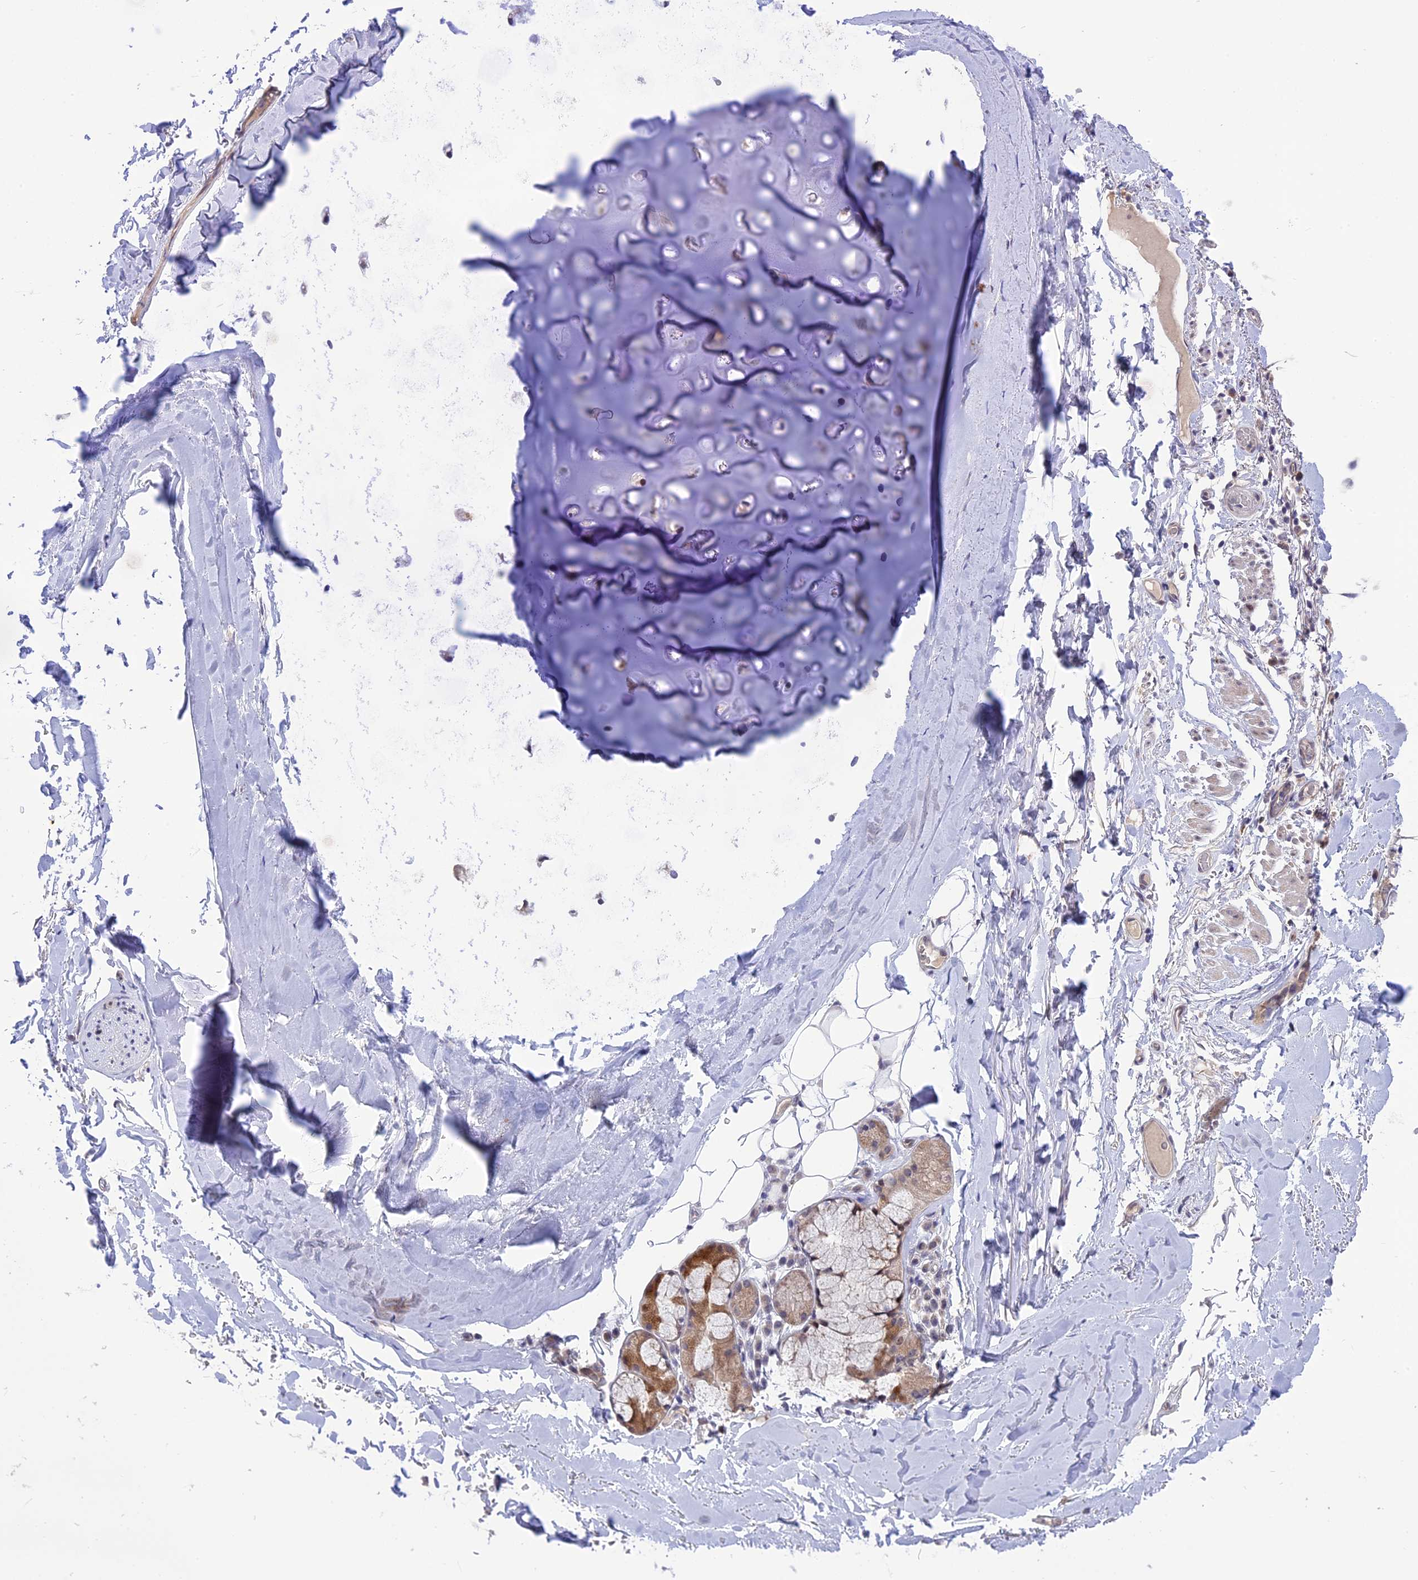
{"staining": {"intensity": "negative", "quantity": "none", "location": "none"}, "tissue": "adipose tissue", "cell_type": "Adipocytes", "image_type": "normal", "snomed": [{"axis": "morphology", "description": "Normal tissue, NOS"}, {"axis": "topography", "description": "Lymph node"}, {"axis": "topography", "description": "Bronchus"}], "caption": "DAB (3,3'-diaminobenzidine) immunohistochemical staining of unremarkable adipose tissue displays no significant expression in adipocytes. The staining is performed using DAB (3,3'-diaminobenzidine) brown chromogen with nuclei counter-stained in using hematoxylin.", "gene": "ZNF837", "patient": {"sex": "male", "age": 63}}